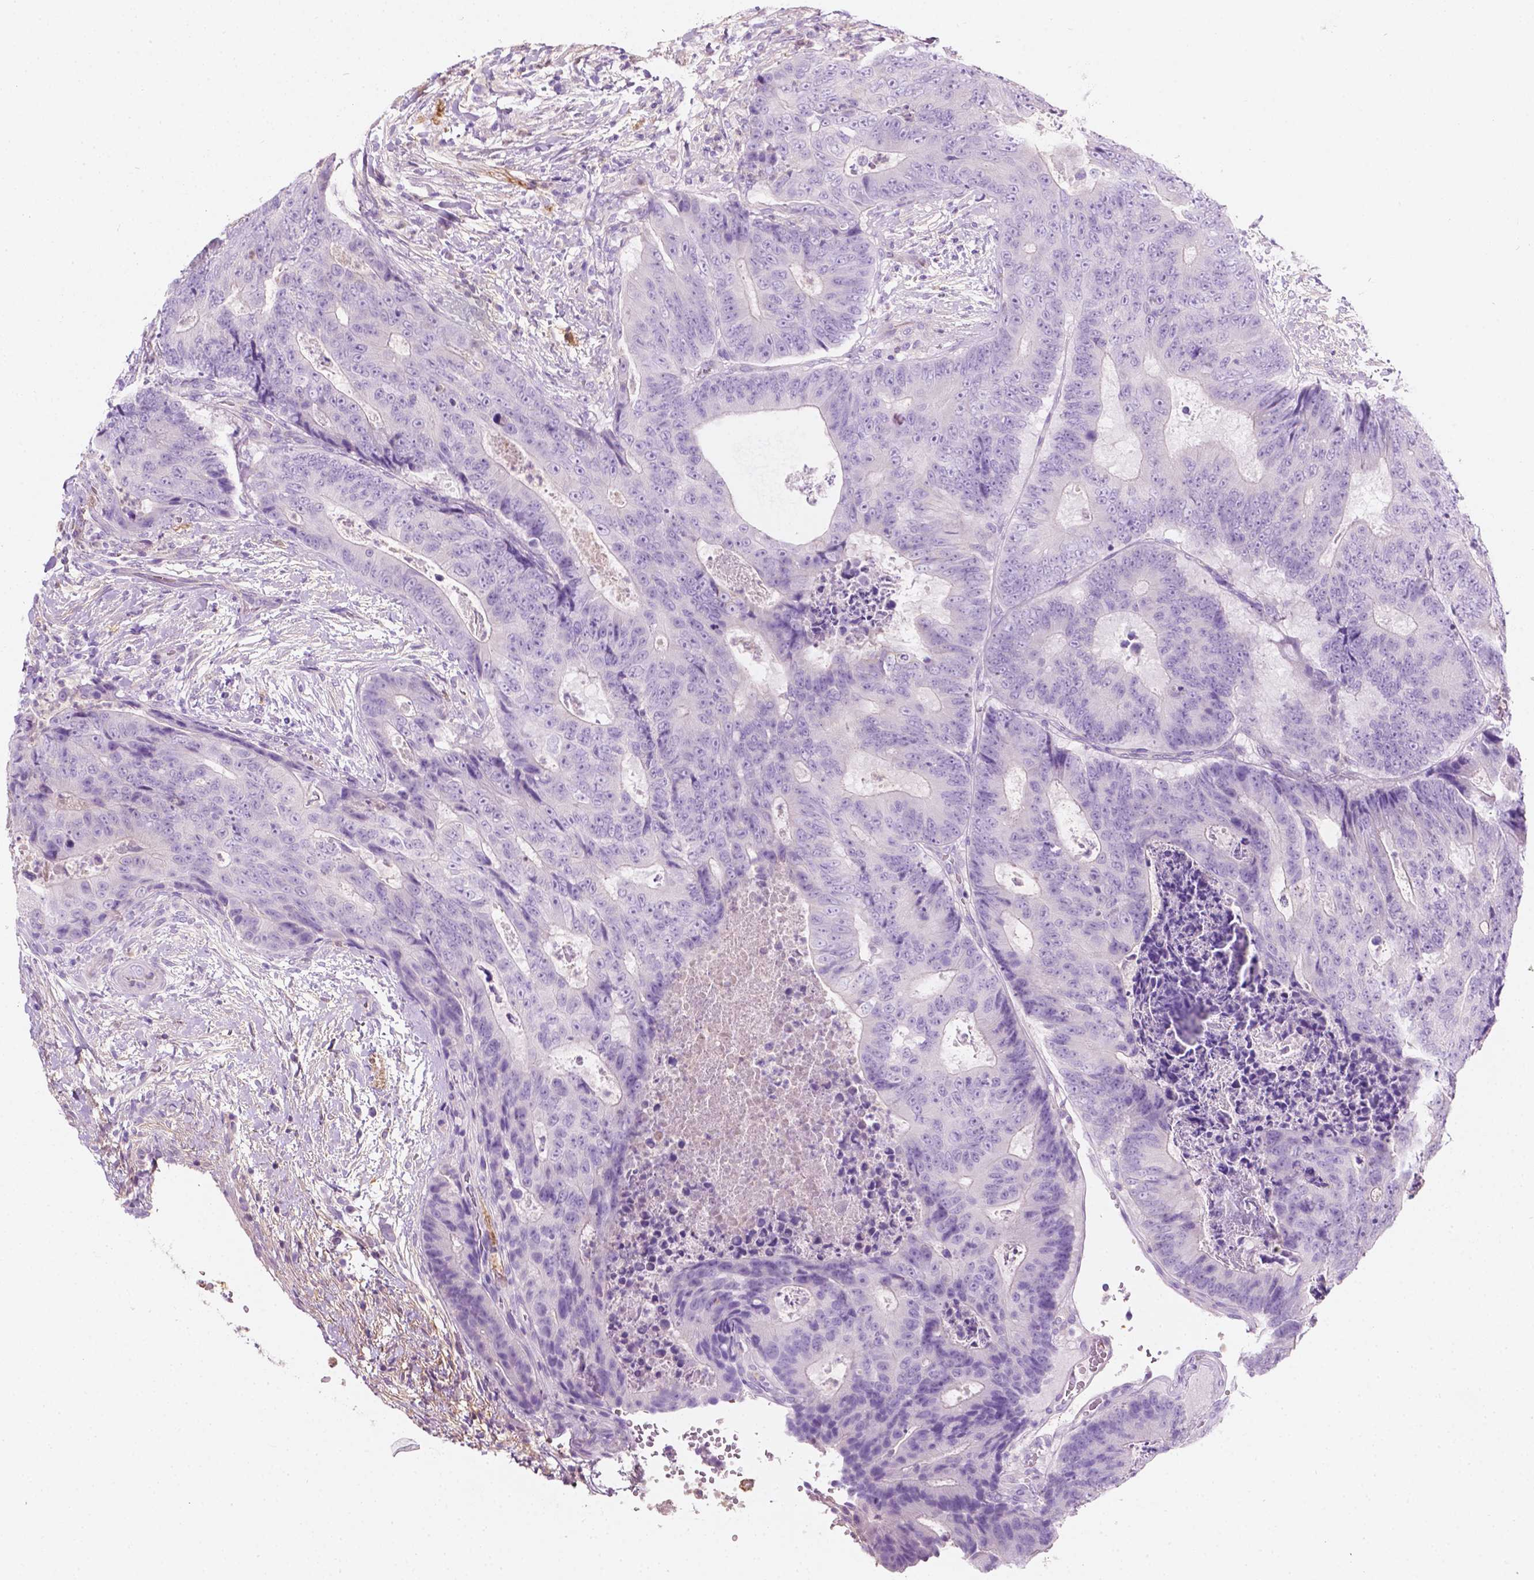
{"staining": {"intensity": "negative", "quantity": "none", "location": "none"}, "tissue": "colorectal cancer", "cell_type": "Tumor cells", "image_type": "cancer", "snomed": [{"axis": "morphology", "description": "Adenocarcinoma, NOS"}, {"axis": "topography", "description": "Colon"}], "caption": "Human adenocarcinoma (colorectal) stained for a protein using immunohistochemistry reveals no staining in tumor cells.", "gene": "GNAO1", "patient": {"sex": "female", "age": 48}}